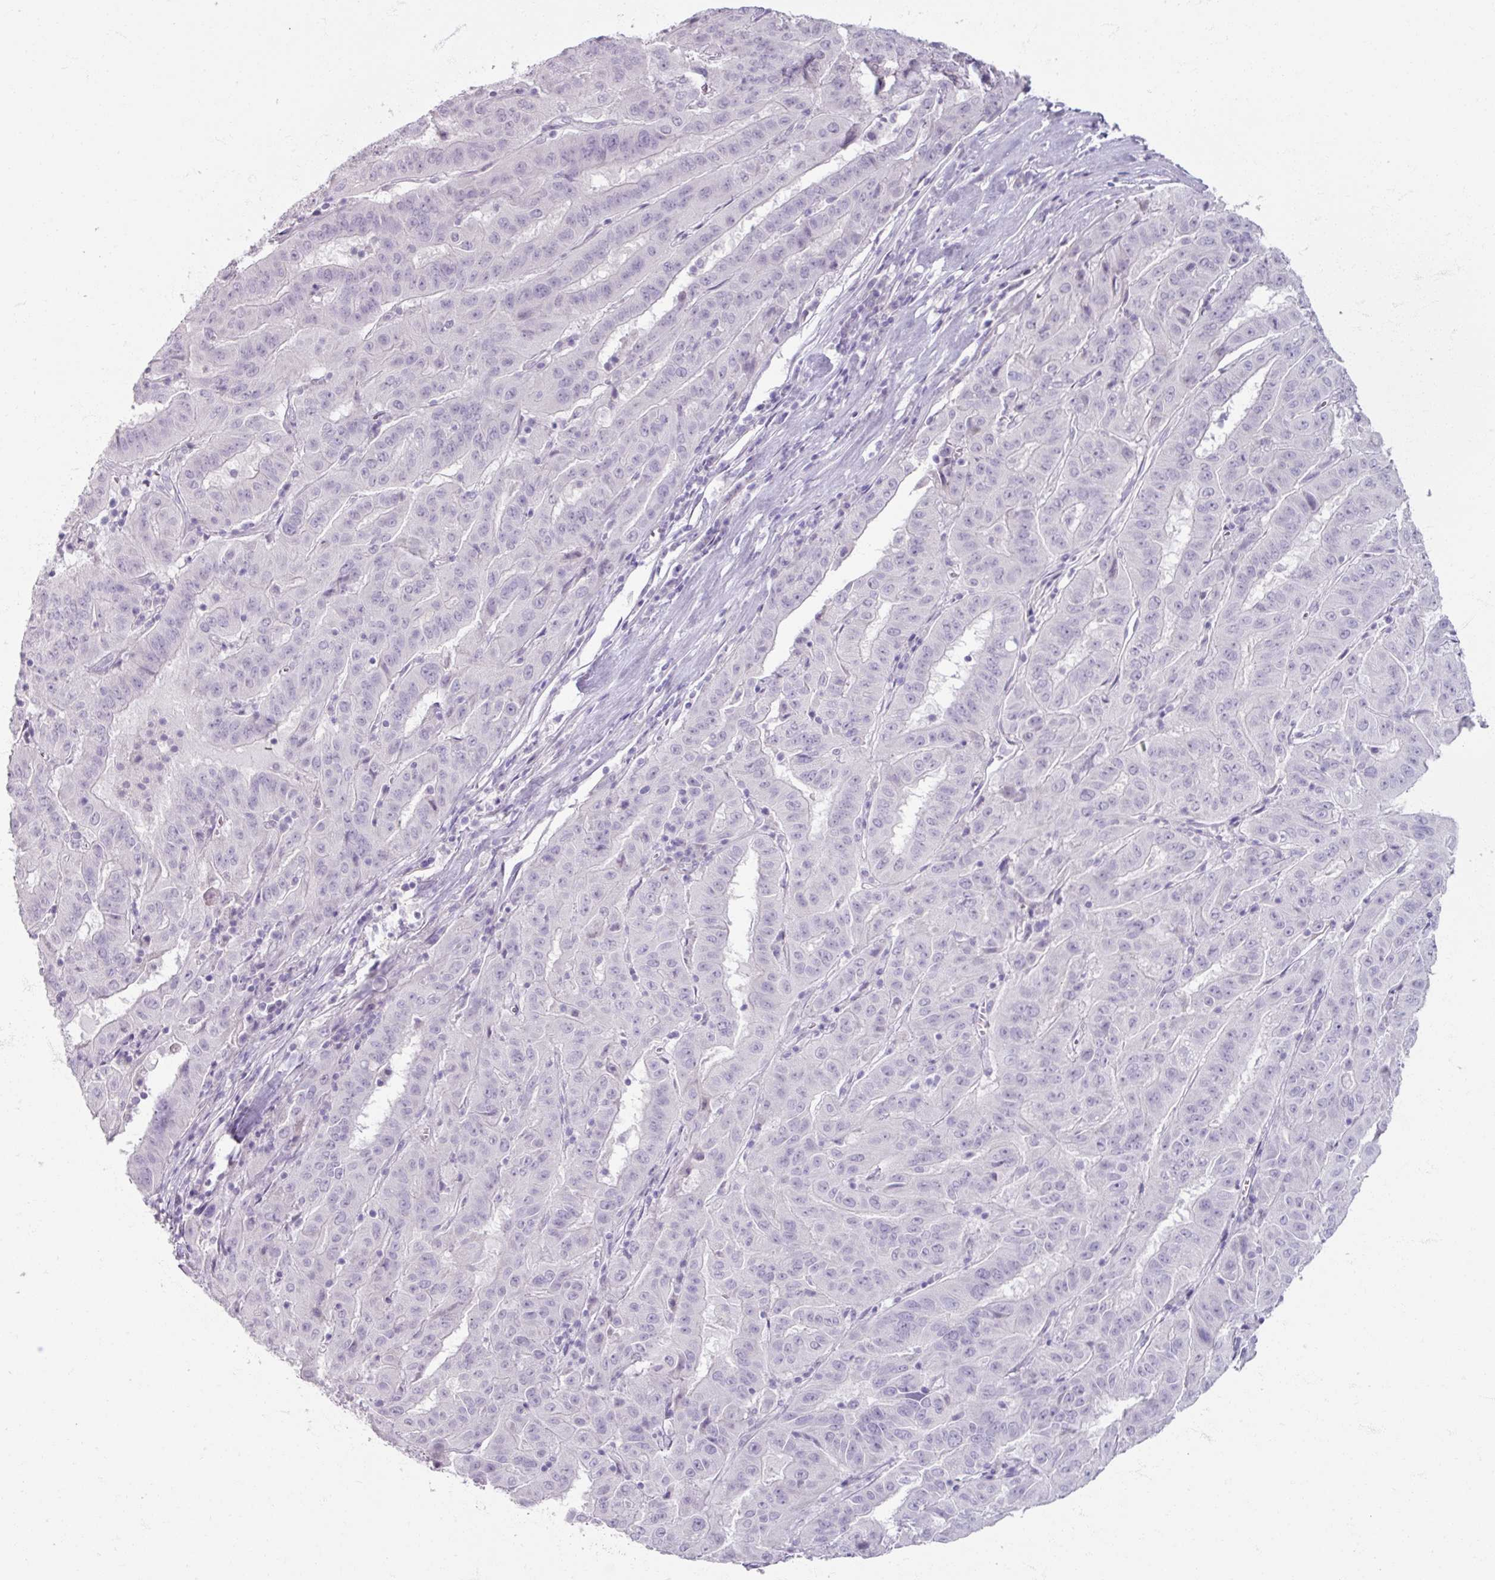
{"staining": {"intensity": "negative", "quantity": "none", "location": "none"}, "tissue": "pancreatic cancer", "cell_type": "Tumor cells", "image_type": "cancer", "snomed": [{"axis": "morphology", "description": "Adenocarcinoma, NOS"}, {"axis": "topography", "description": "Pancreas"}], "caption": "DAB immunohistochemical staining of human pancreatic cancer displays no significant positivity in tumor cells. (Brightfield microscopy of DAB (3,3'-diaminobenzidine) immunohistochemistry (IHC) at high magnification).", "gene": "TG", "patient": {"sex": "male", "age": 63}}